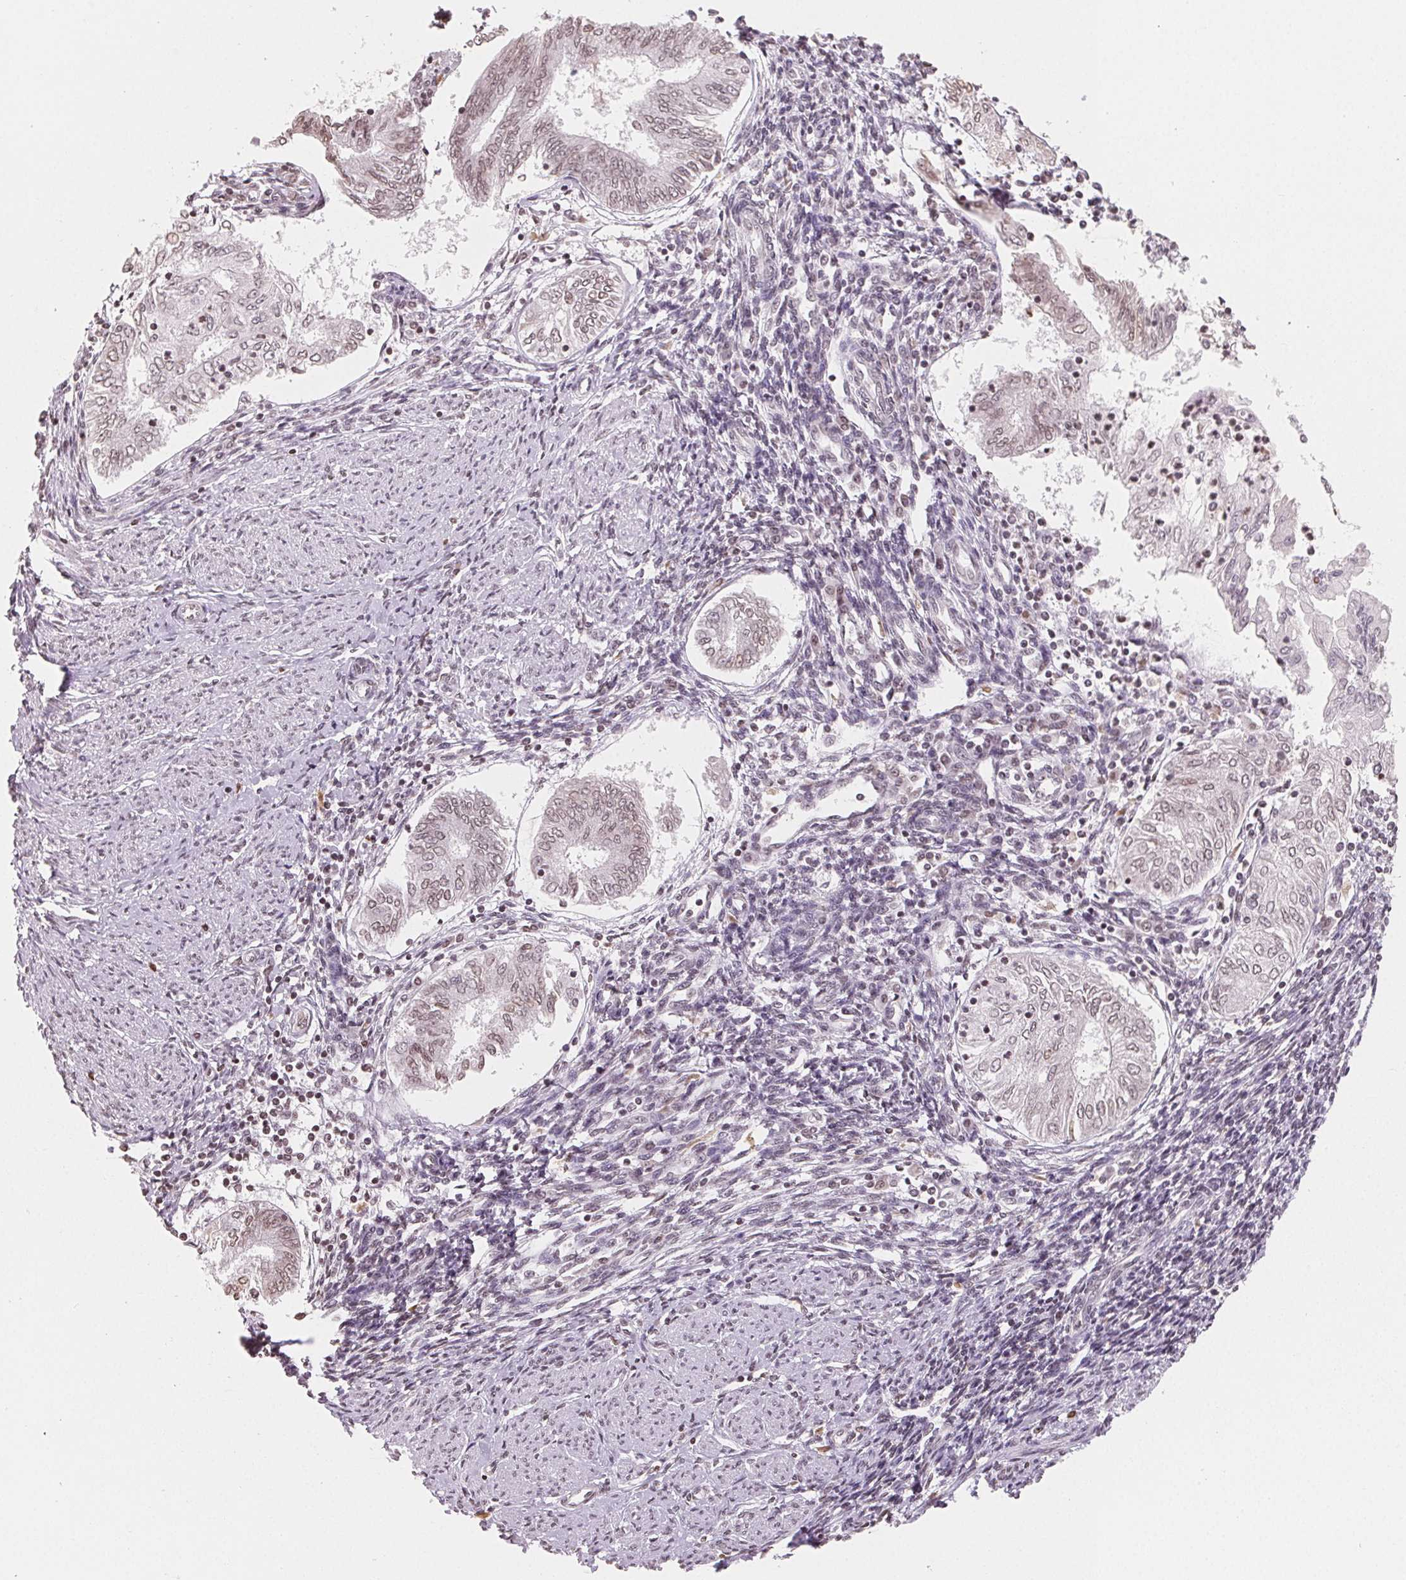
{"staining": {"intensity": "weak", "quantity": "25%-75%", "location": "nuclear"}, "tissue": "endometrial cancer", "cell_type": "Tumor cells", "image_type": "cancer", "snomed": [{"axis": "morphology", "description": "Adenocarcinoma, NOS"}, {"axis": "topography", "description": "Endometrium"}], "caption": "The histopathology image demonstrates staining of endometrial cancer (adenocarcinoma), revealing weak nuclear protein positivity (brown color) within tumor cells.", "gene": "TBP", "patient": {"sex": "female", "age": 68}}